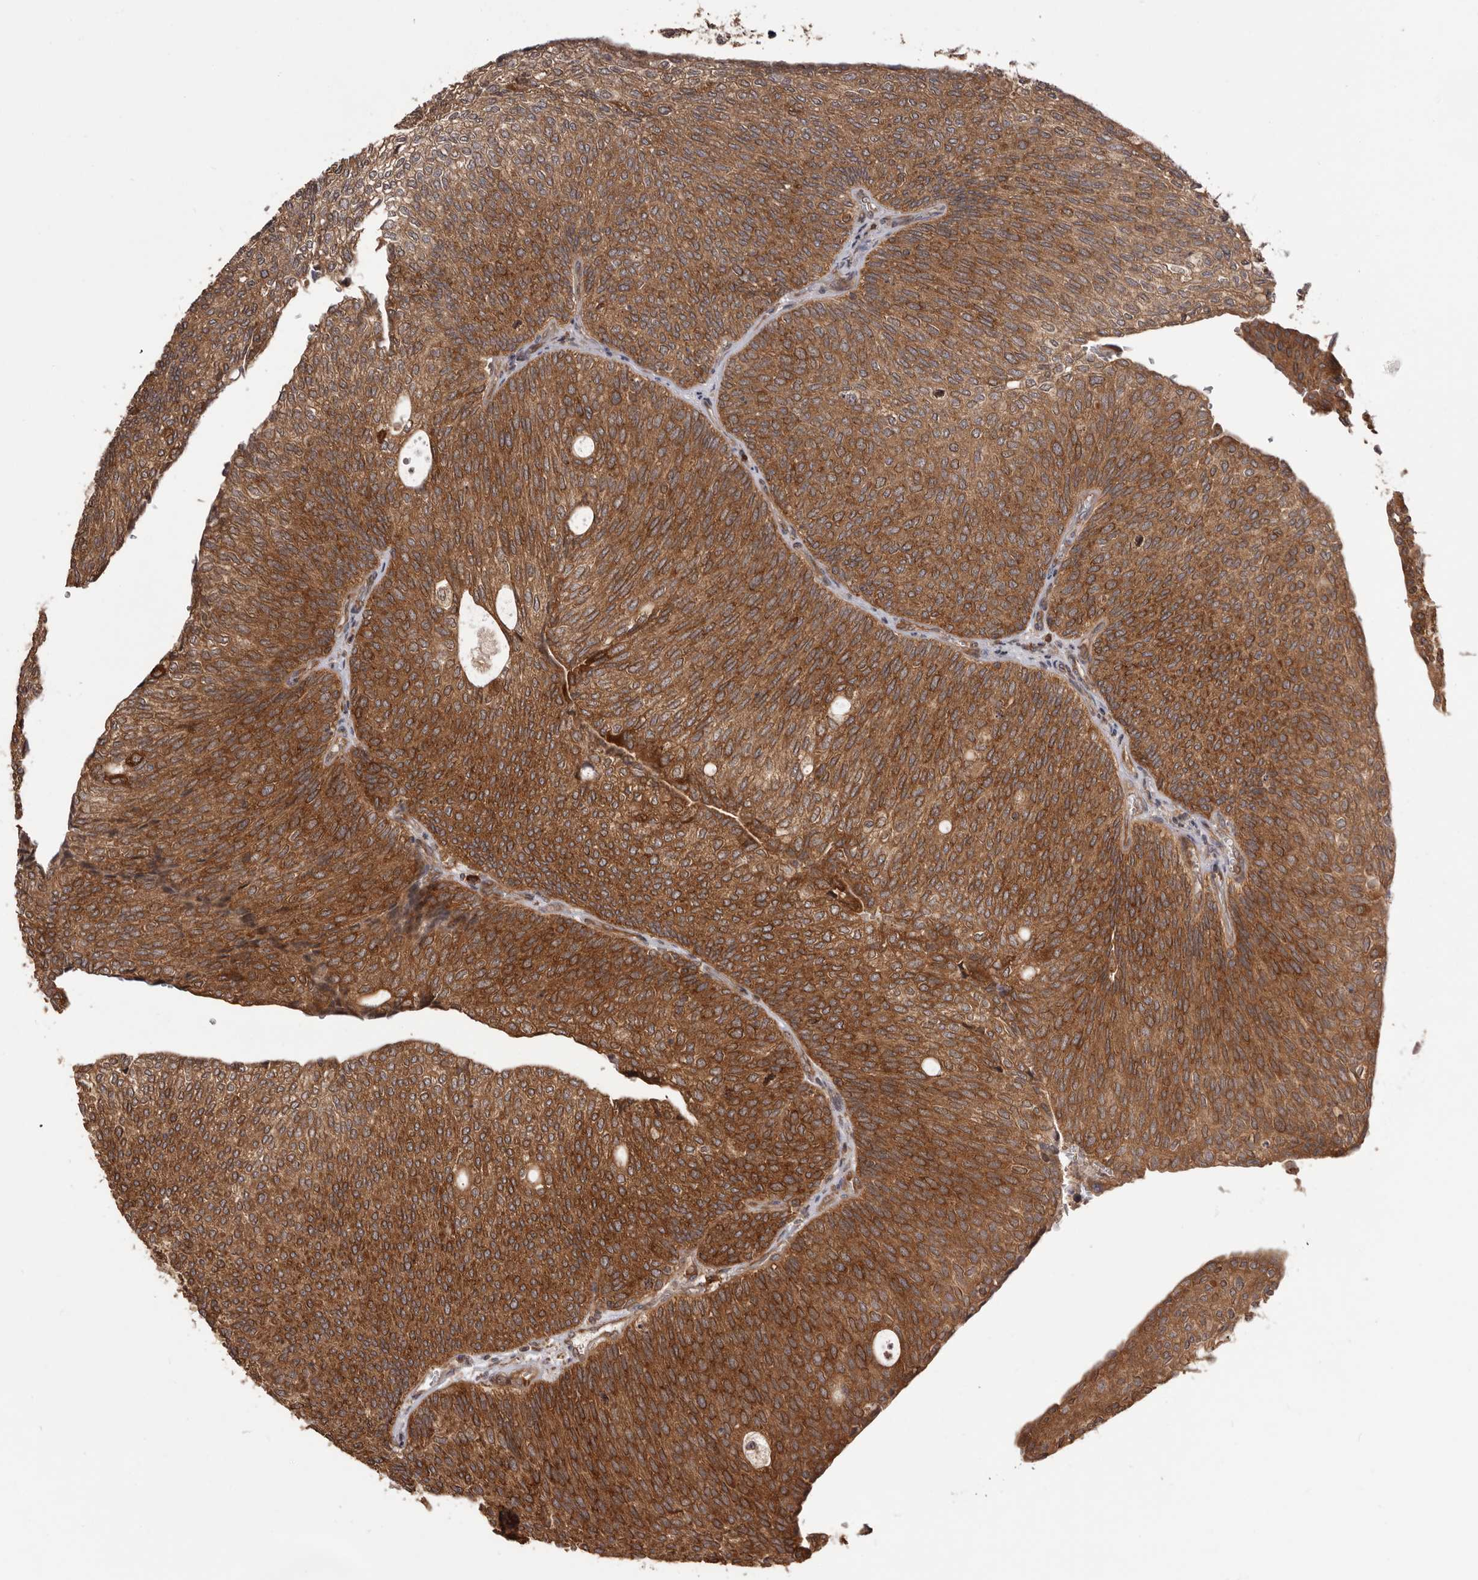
{"staining": {"intensity": "strong", "quantity": ">75%", "location": "cytoplasmic/membranous"}, "tissue": "urothelial cancer", "cell_type": "Tumor cells", "image_type": "cancer", "snomed": [{"axis": "morphology", "description": "Urothelial carcinoma, Low grade"}, {"axis": "topography", "description": "Urinary bladder"}], "caption": "Protein analysis of urothelial cancer tissue exhibits strong cytoplasmic/membranous expression in approximately >75% of tumor cells. The protein of interest is stained brown, and the nuclei are stained in blue (DAB (3,3'-diaminobenzidine) IHC with brightfield microscopy, high magnification).", "gene": "HBS1L", "patient": {"sex": "female", "age": 79}}